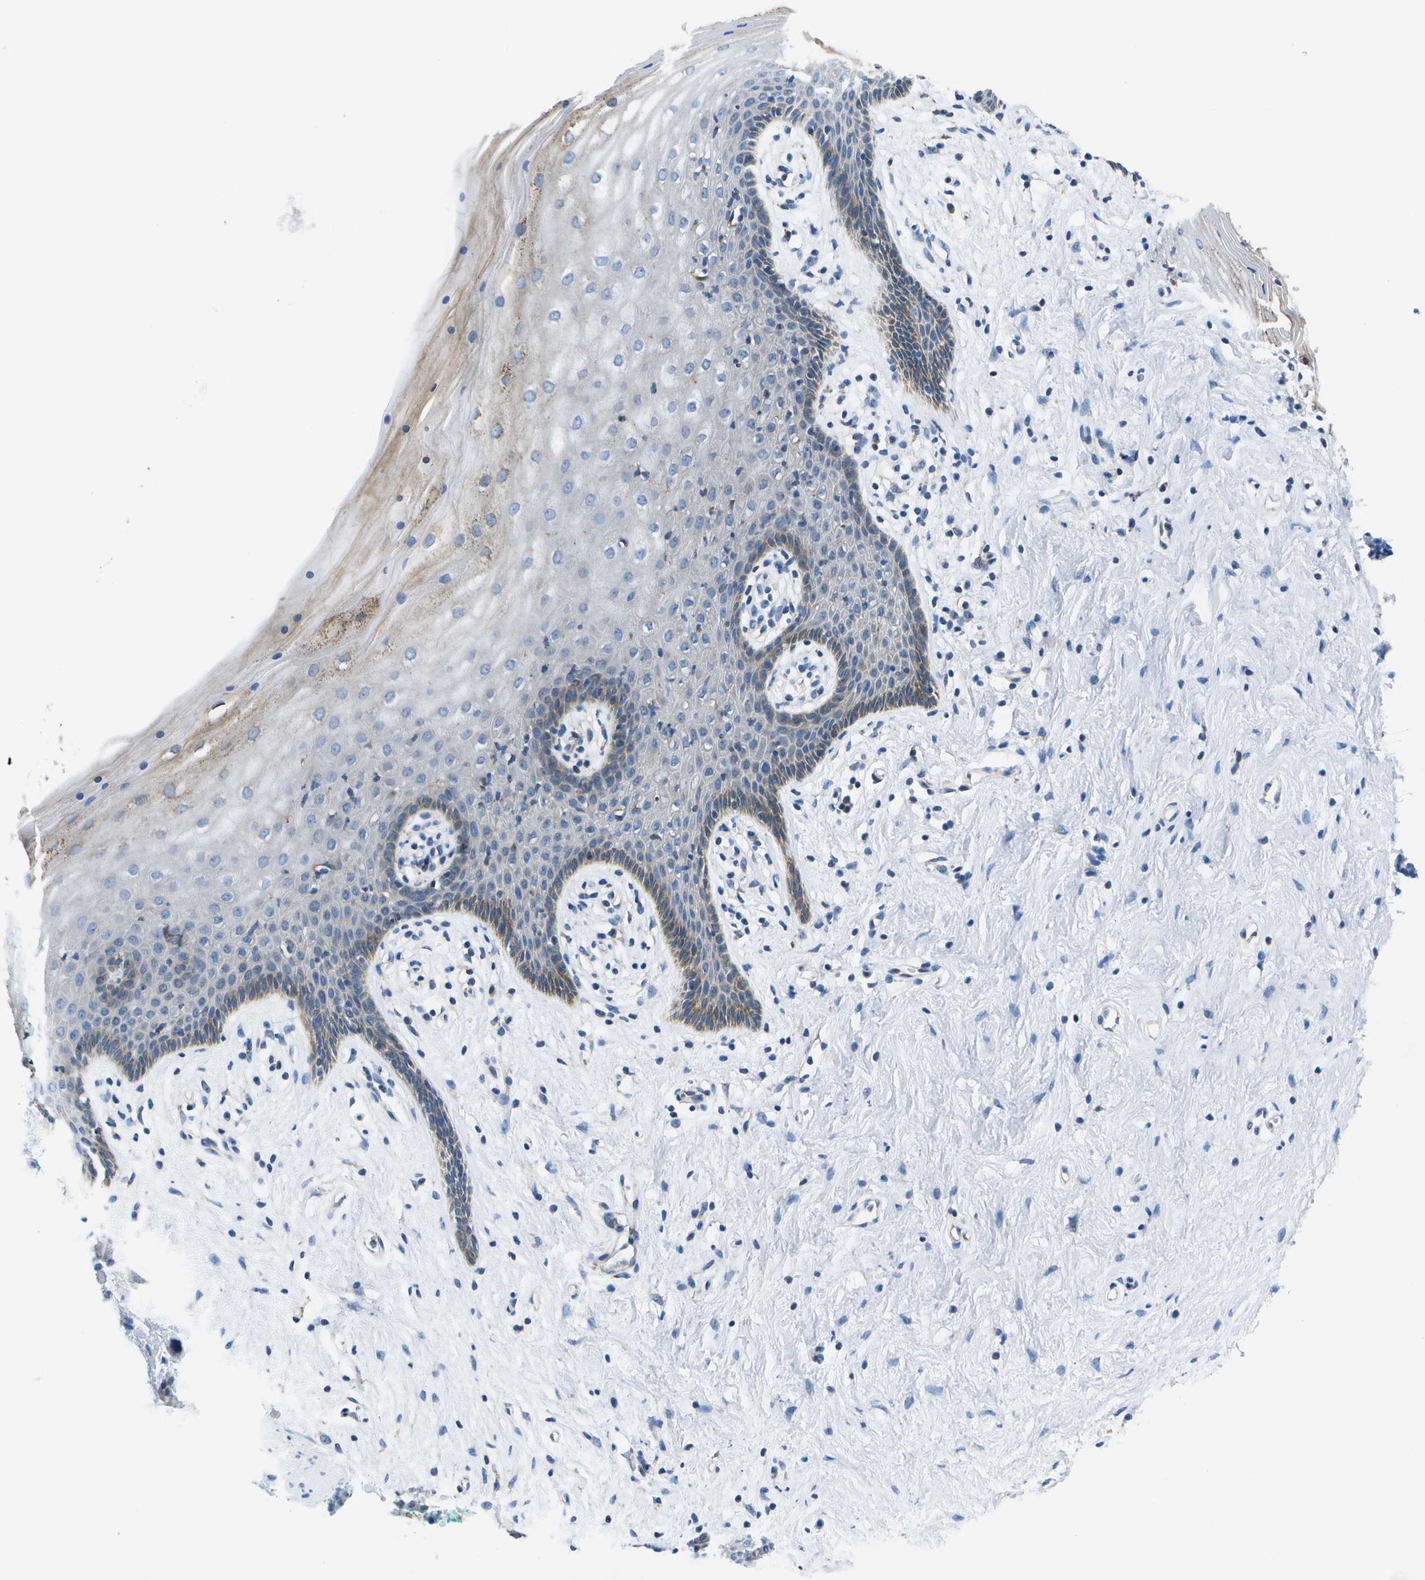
{"staining": {"intensity": "moderate", "quantity": "<25%", "location": "cytoplasmic/membranous"}, "tissue": "vagina", "cell_type": "Squamous epithelial cells", "image_type": "normal", "snomed": [{"axis": "morphology", "description": "Normal tissue, NOS"}, {"axis": "topography", "description": "Vagina"}], "caption": "IHC of benign vagina shows low levels of moderate cytoplasmic/membranous expression in approximately <25% of squamous epithelial cells. The staining is performed using DAB brown chromogen to label protein expression. The nuclei are counter-stained blue using hematoxylin.", "gene": "GDF5", "patient": {"sex": "female", "age": 44}}